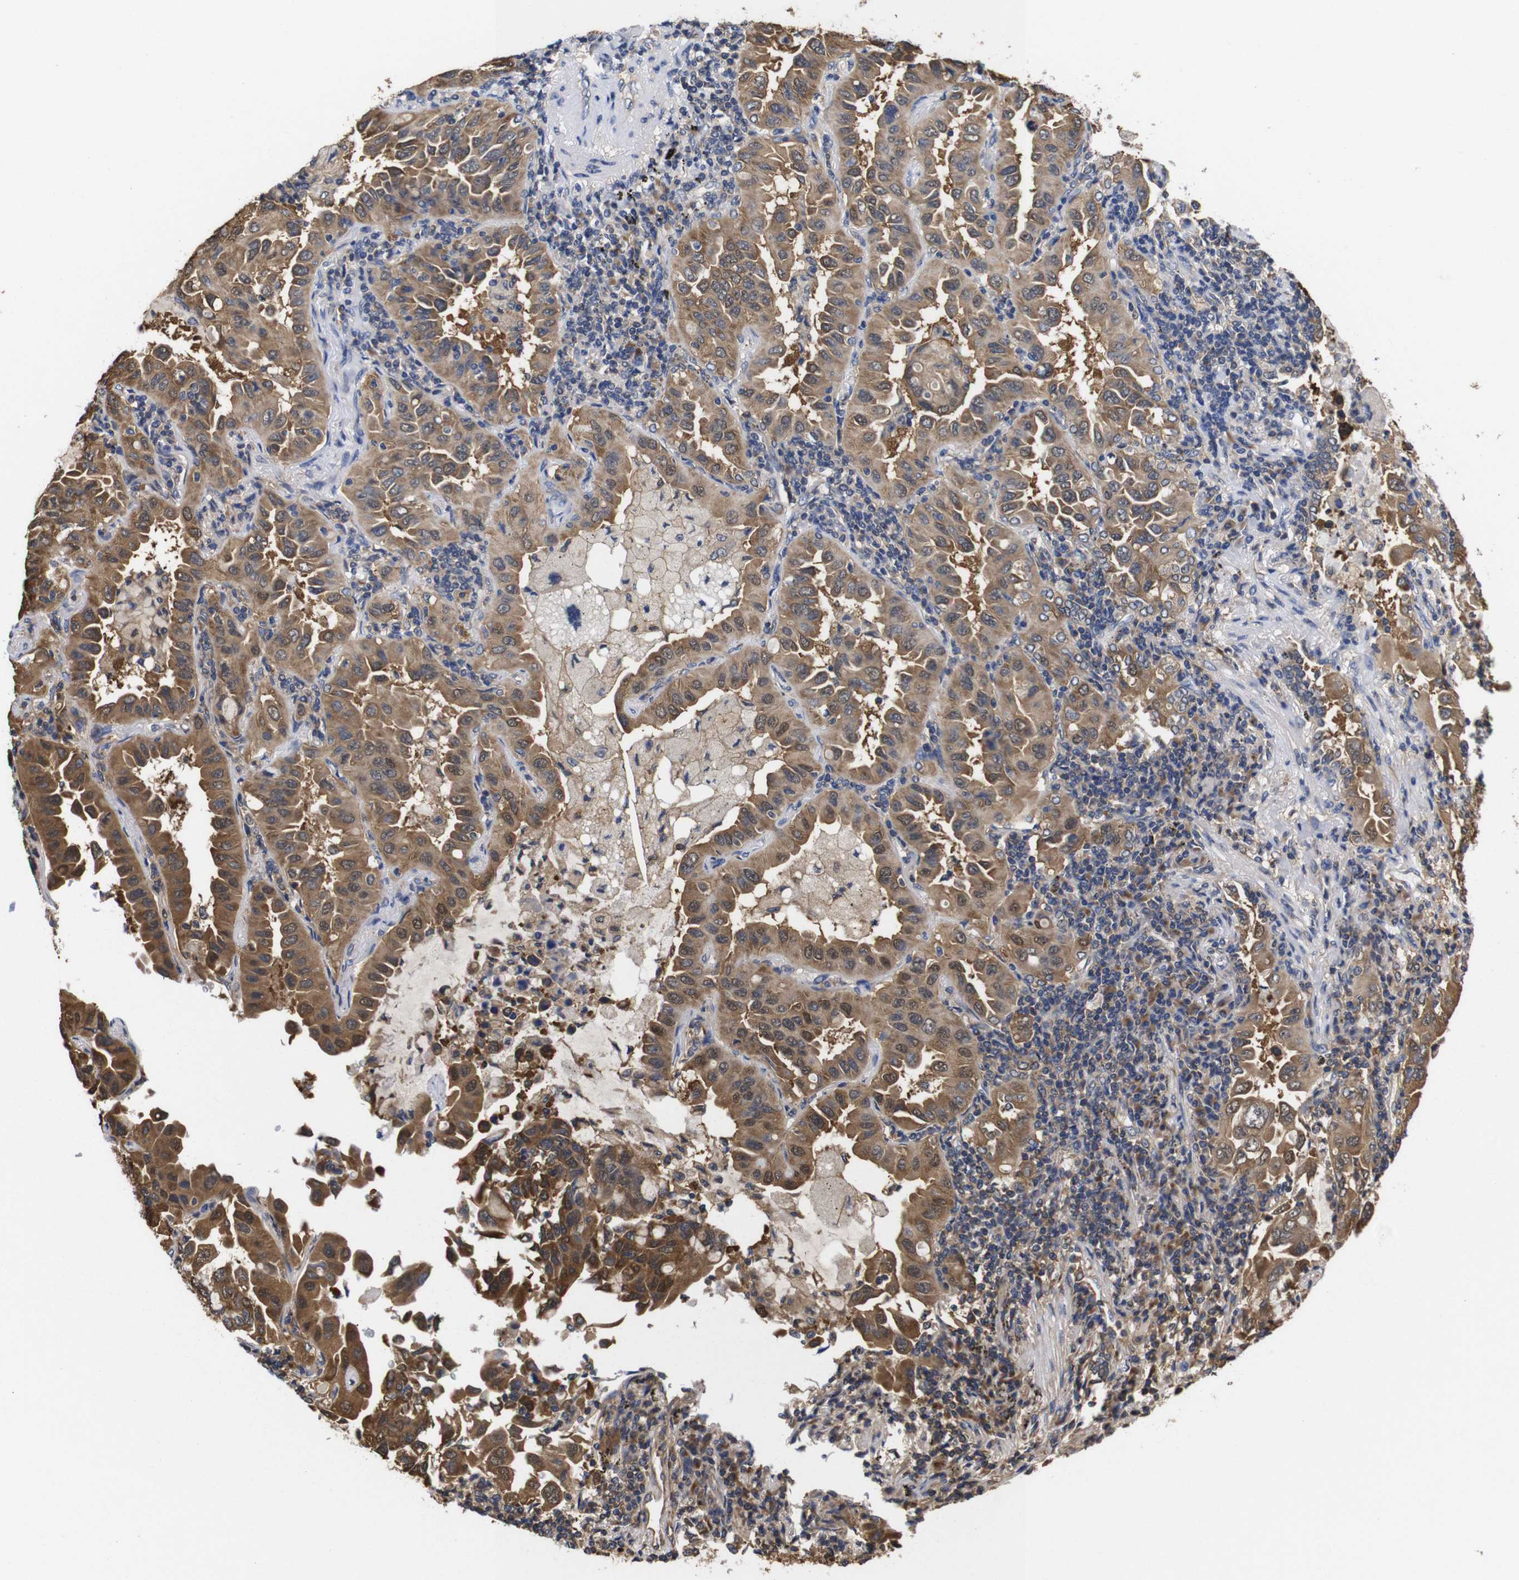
{"staining": {"intensity": "strong", "quantity": ">75%", "location": "cytoplasmic/membranous"}, "tissue": "lung cancer", "cell_type": "Tumor cells", "image_type": "cancer", "snomed": [{"axis": "morphology", "description": "Adenocarcinoma, NOS"}, {"axis": "topography", "description": "Lung"}], "caption": "Strong cytoplasmic/membranous expression is present in about >75% of tumor cells in adenocarcinoma (lung).", "gene": "LRRCC1", "patient": {"sex": "male", "age": 64}}